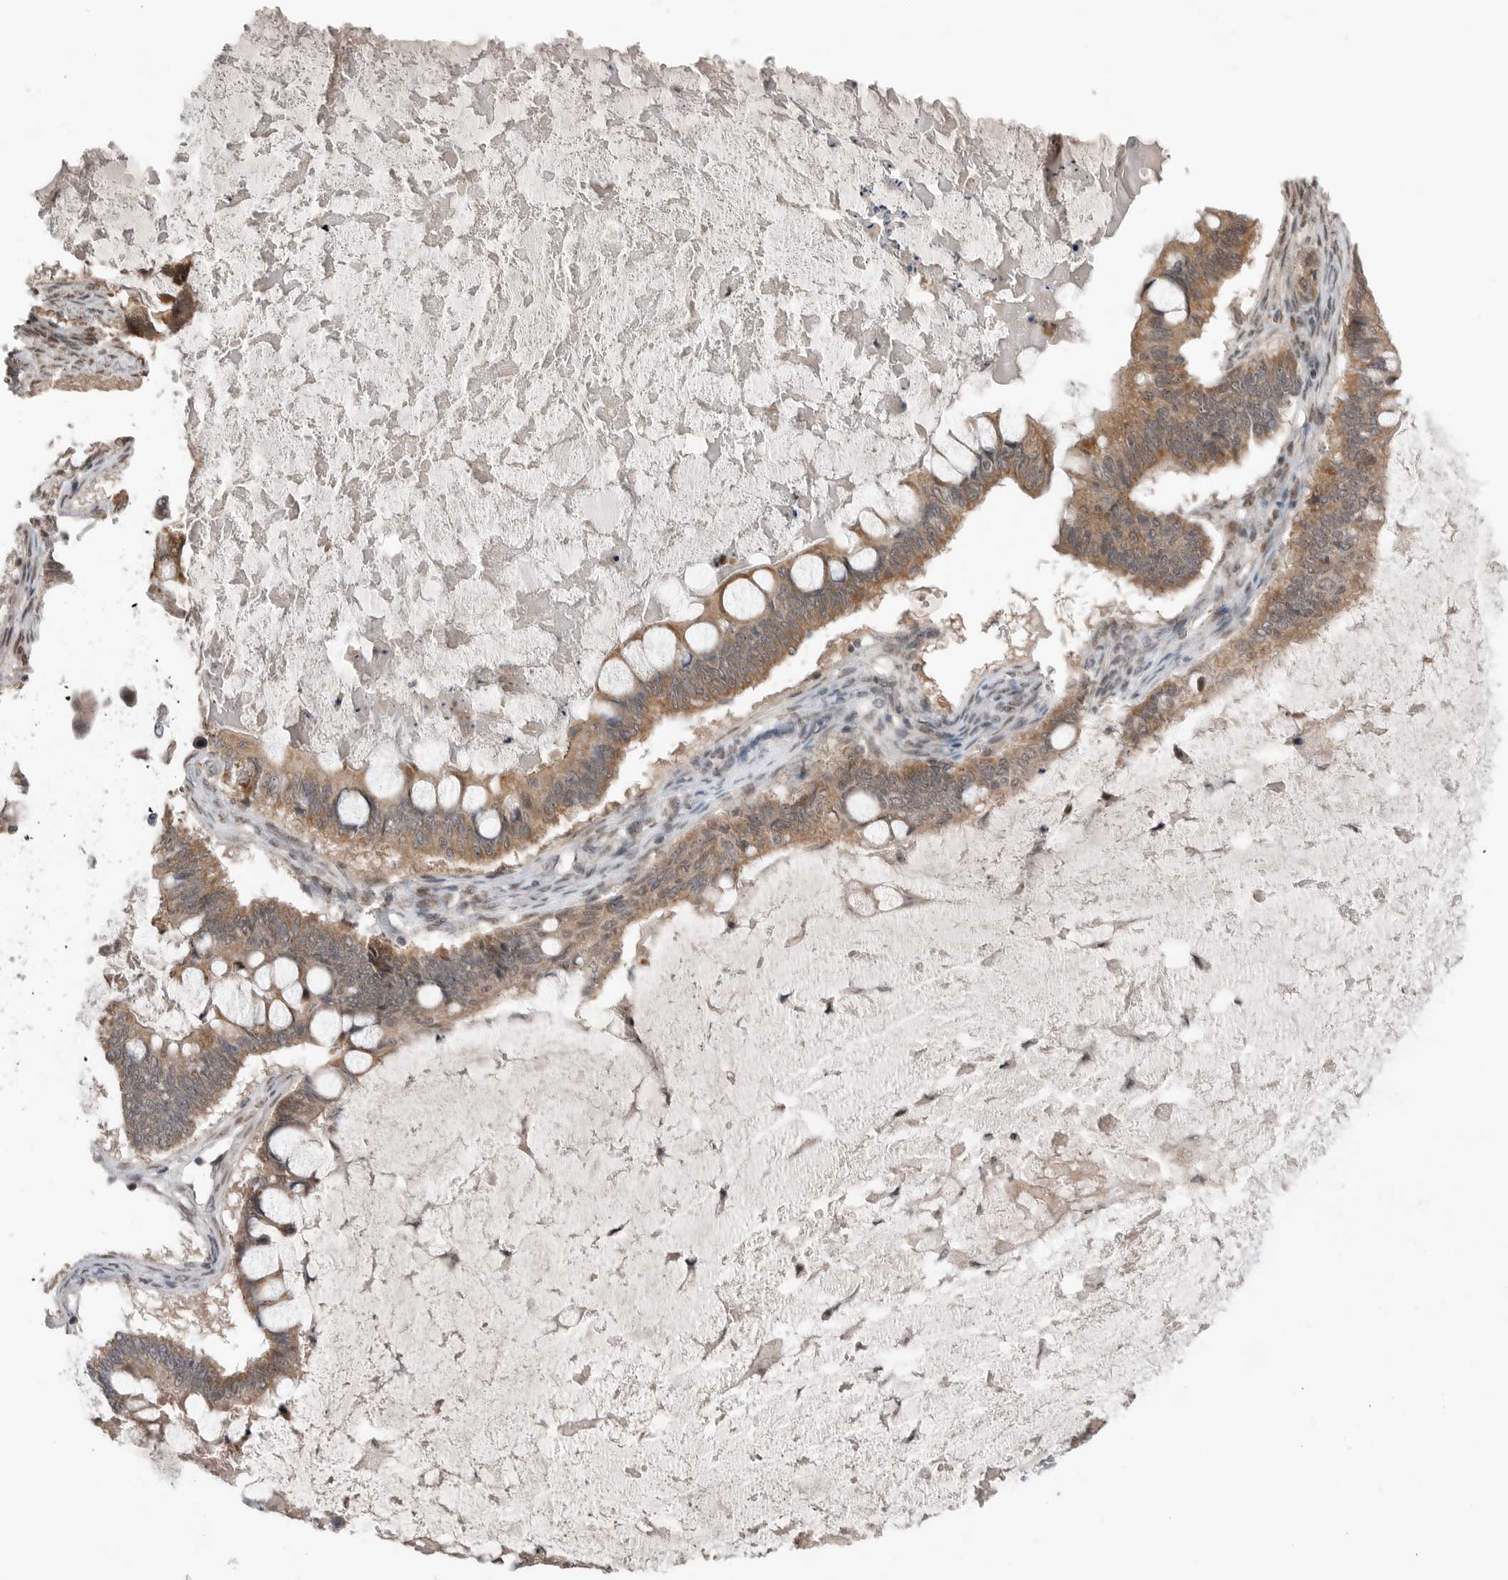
{"staining": {"intensity": "moderate", "quantity": ">75%", "location": "cytoplasmic/membranous"}, "tissue": "ovarian cancer", "cell_type": "Tumor cells", "image_type": "cancer", "snomed": [{"axis": "morphology", "description": "Cystadenocarcinoma, mucinous, NOS"}, {"axis": "topography", "description": "Ovary"}], "caption": "Immunohistochemical staining of mucinous cystadenocarcinoma (ovarian) demonstrates moderate cytoplasmic/membranous protein expression in approximately >75% of tumor cells. (brown staining indicates protein expression, while blue staining denotes nuclei).", "gene": "NTAQ1", "patient": {"sex": "female", "age": 61}}